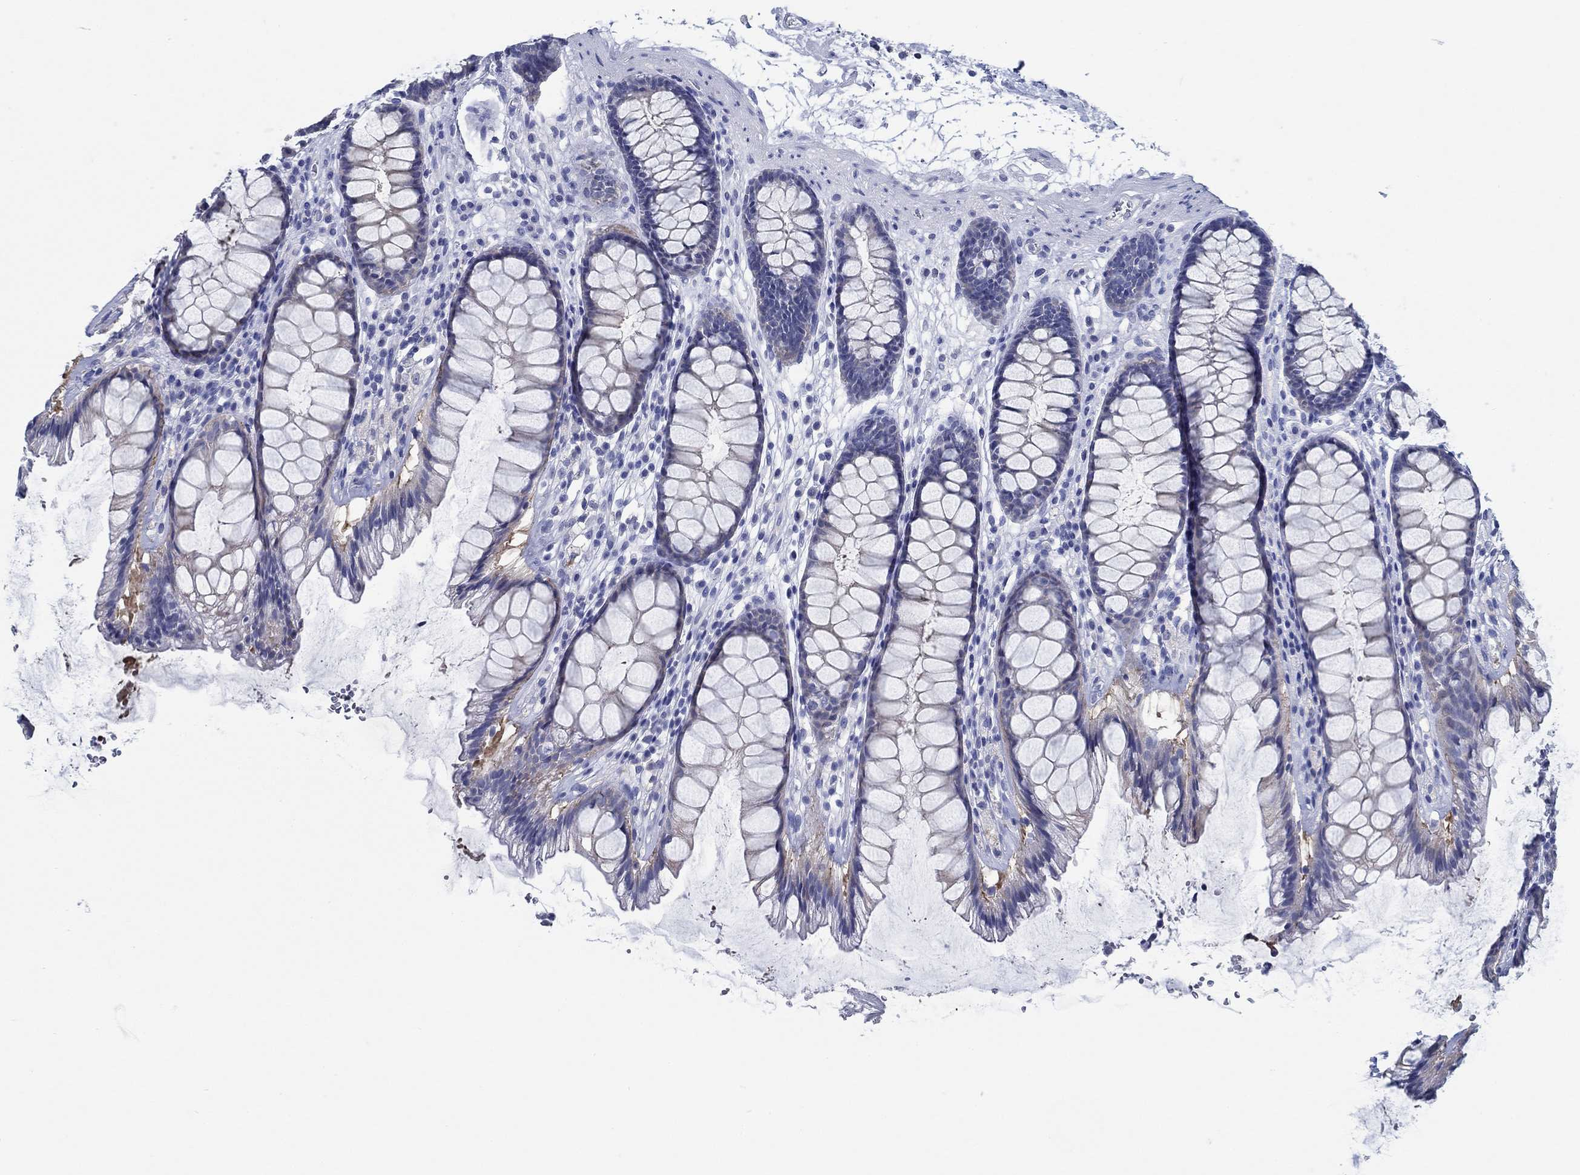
{"staining": {"intensity": "negative", "quantity": "none", "location": "none"}, "tissue": "rectum", "cell_type": "Glandular cells", "image_type": "normal", "snomed": [{"axis": "morphology", "description": "Normal tissue, NOS"}, {"axis": "topography", "description": "Rectum"}], "caption": "This histopathology image is of normal rectum stained with IHC to label a protein in brown with the nuclei are counter-stained blue. There is no staining in glandular cells. (Brightfield microscopy of DAB (3,3'-diaminobenzidine) immunohistochemistry at high magnification).", "gene": "TOMM20L", "patient": {"sex": "male", "age": 72}}